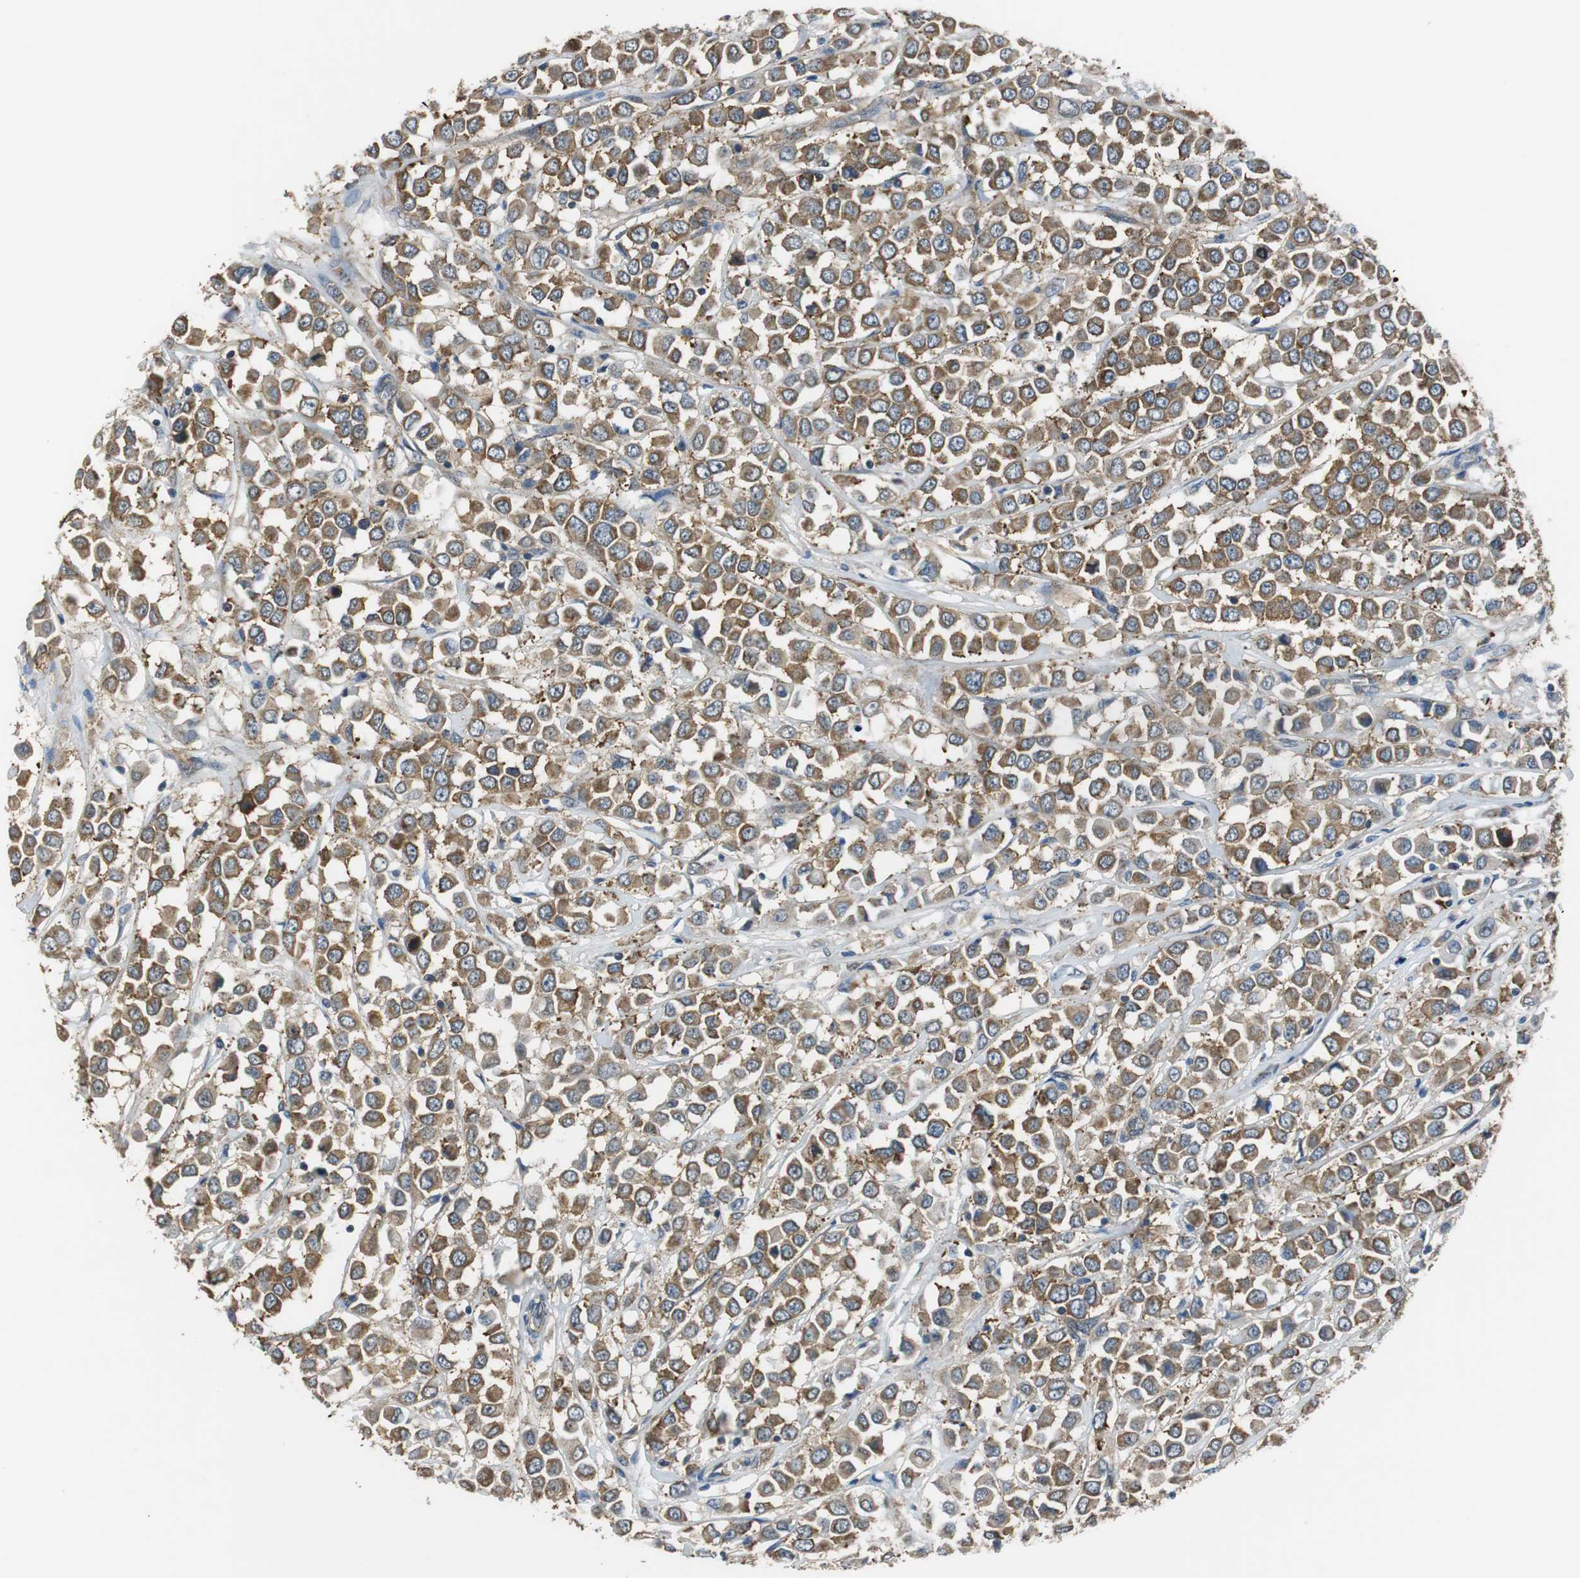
{"staining": {"intensity": "moderate", "quantity": ">75%", "location": "cytoplasmic/membranous"}, "tissue": "breast cancer", "cell_type": "Tumor cells", "image_type": "cancer", "snomed": [{"axis": "morphology", "description": "Duct carcinoma"}, {"axis": "topography", "description": "Breast"}], "caption": "Tumor cells display moderate cytoplasmic/membranous staining in about >75% of cells in breast cancer (infiltrating ductal carcinoma).", "gene": "CNOT3", "patient": {"sex": "female", "age": 61}}